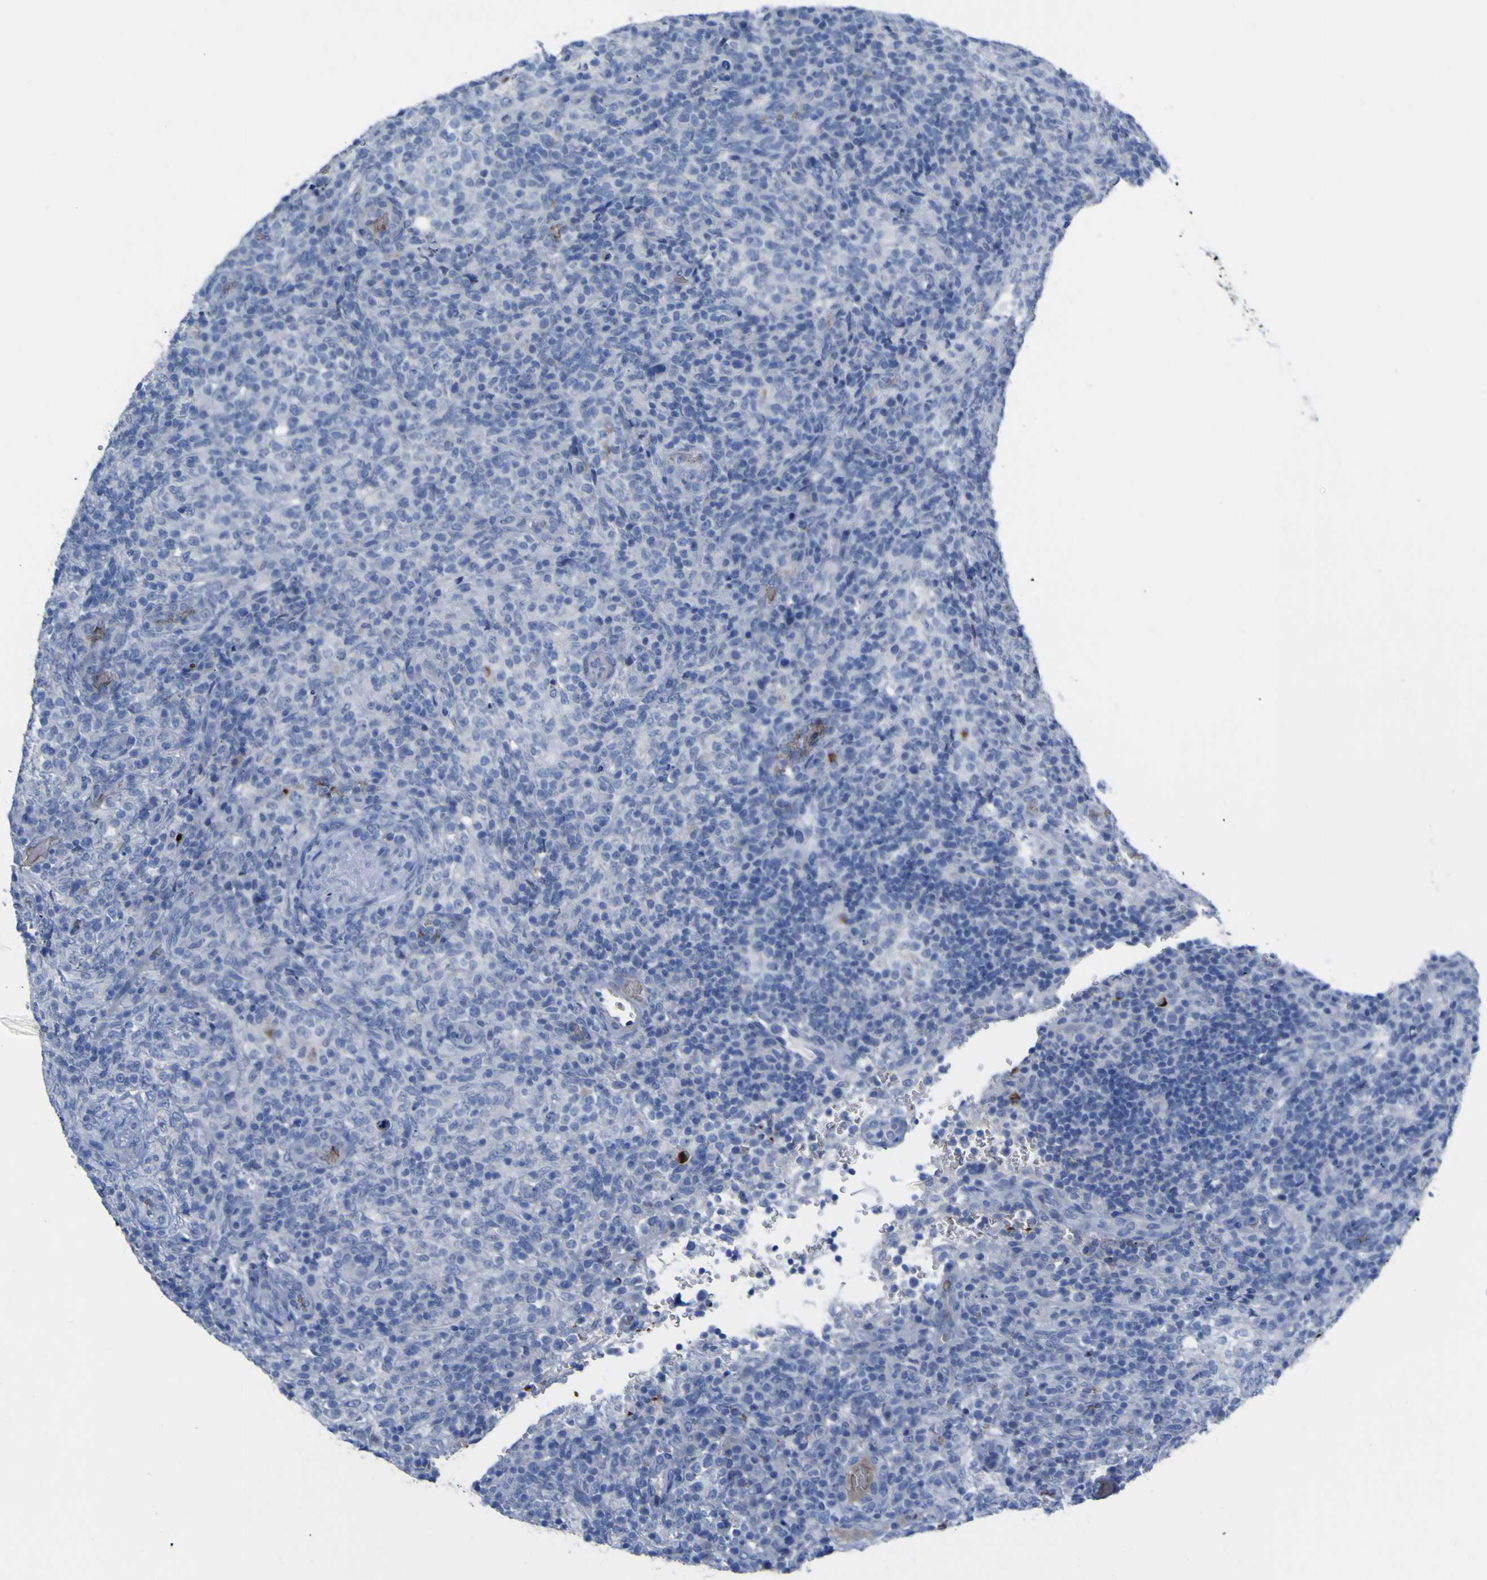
{"staining": {"intensity": "negative", "quantity": "none", "location": "none"}, "tissue": "lymphoma", "cell_type": "Tumor cells", "image_type": "cancer", "snomed": [{"axis": "morphology", "description": "Malignant lymphoma, non-Hodgkin's type, High grade"}, {"axis": "topography", "description": "Lymph node"}], "caption": "This histopathology image is of malignant lymphoma, non-Hodgkin's type (high-grade) stained with immunohistochemistry (IHC) to label a protein in brown with the nuclei are counter-stained blue. There is no staining in tumor cells.", "gene": "GCM1", "patient": {"sex": "female", "age": 76}}